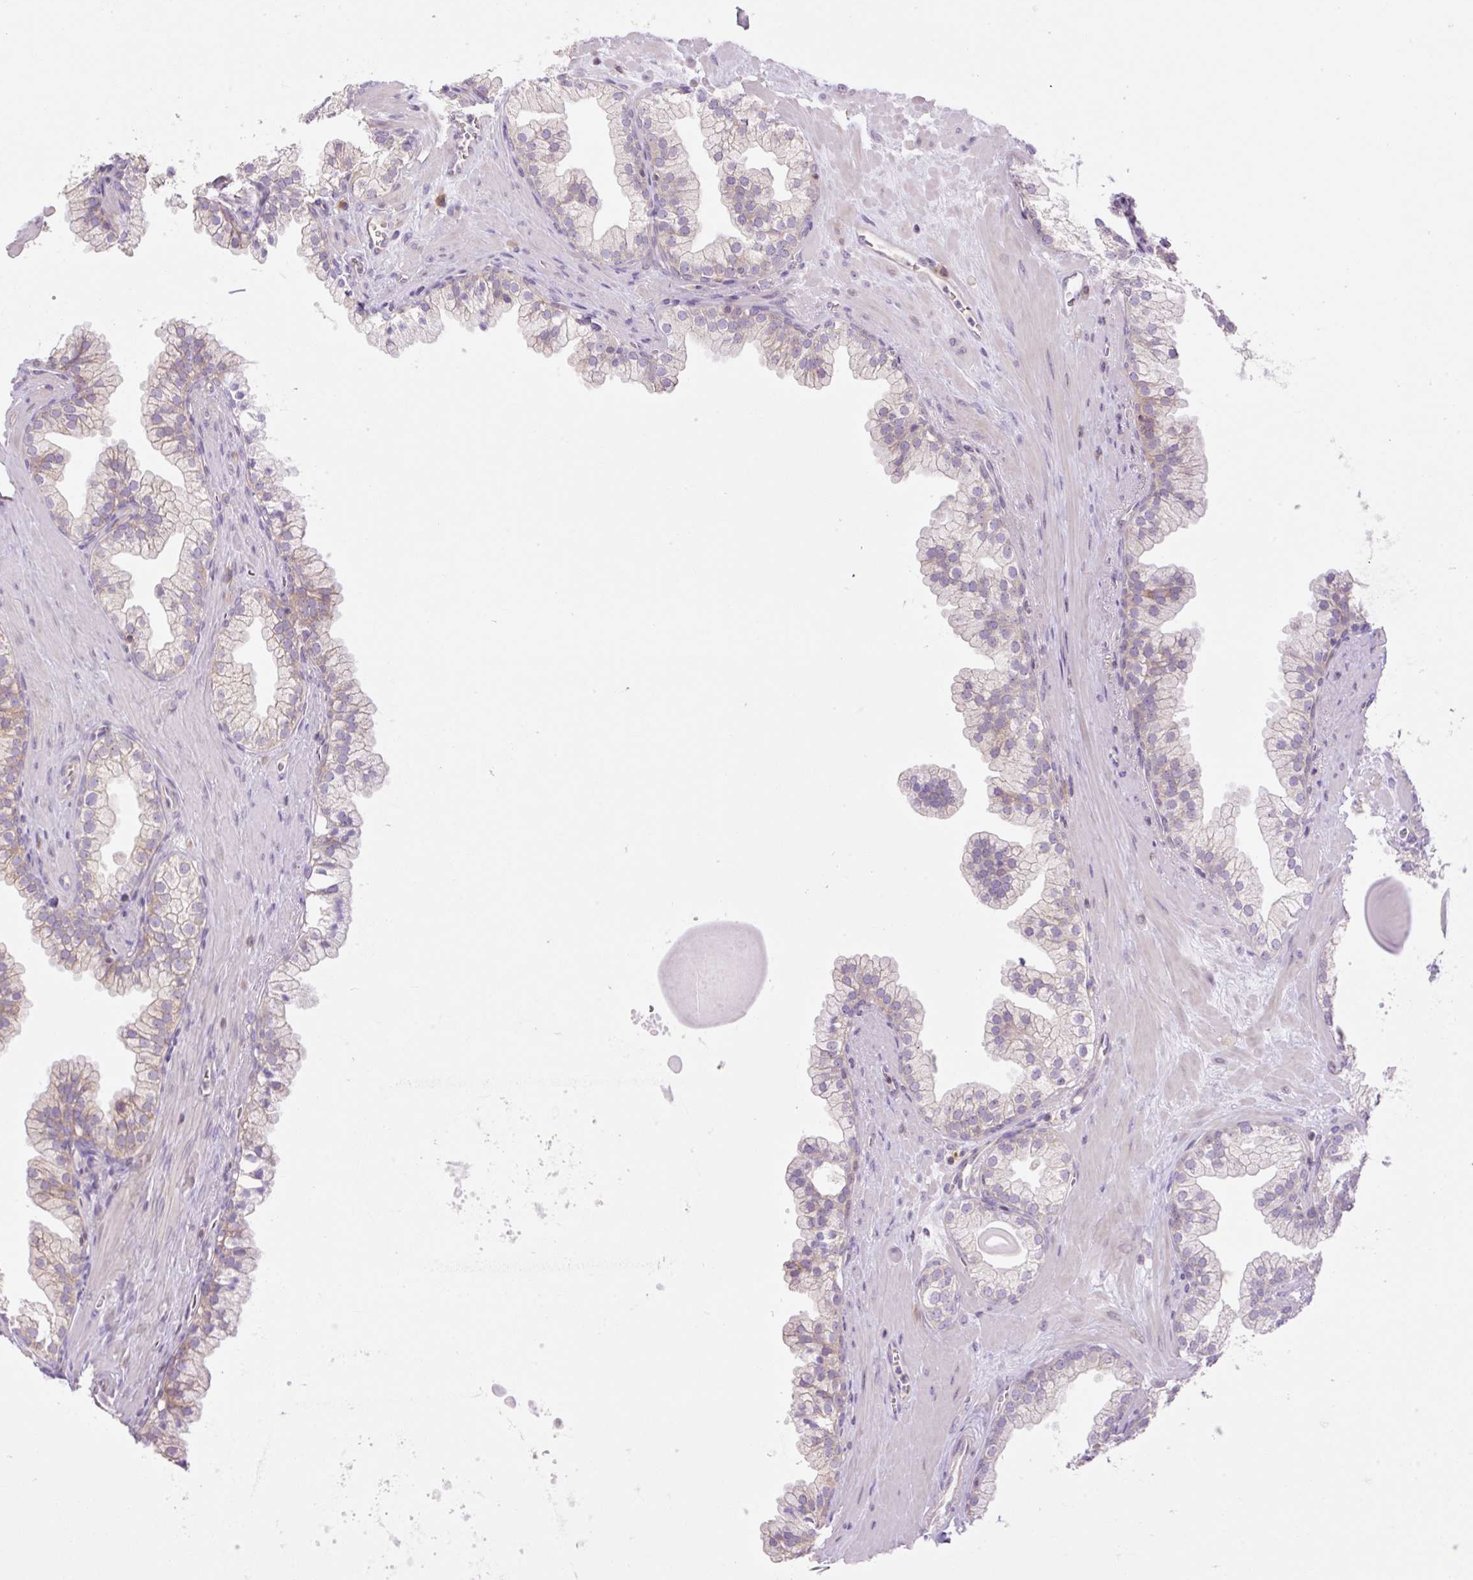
{"staining": {"intensity": "weak", "quantity": "<25%", "location": "cytoplasmic/membranous"}, "tissue": "prostate", "cell_type": "Glandular cells", "image_type": "normal", "snomed": [{"axis": "morphology", "description": "Normal tissue, NOS"}, {"axis": "topography", "description": "Prostate"}, {"axis": "topography", "description": "Peripheral nerve tissue"}], "caption": "Prostate was stained to show a protein in brown. There is no significant expression in glandular cells. (DAB (3,3'-diaminobenzidine) IHC, high magnification).", "gene": "GRID2", "patient": {"sex": "male", "age": 61}}